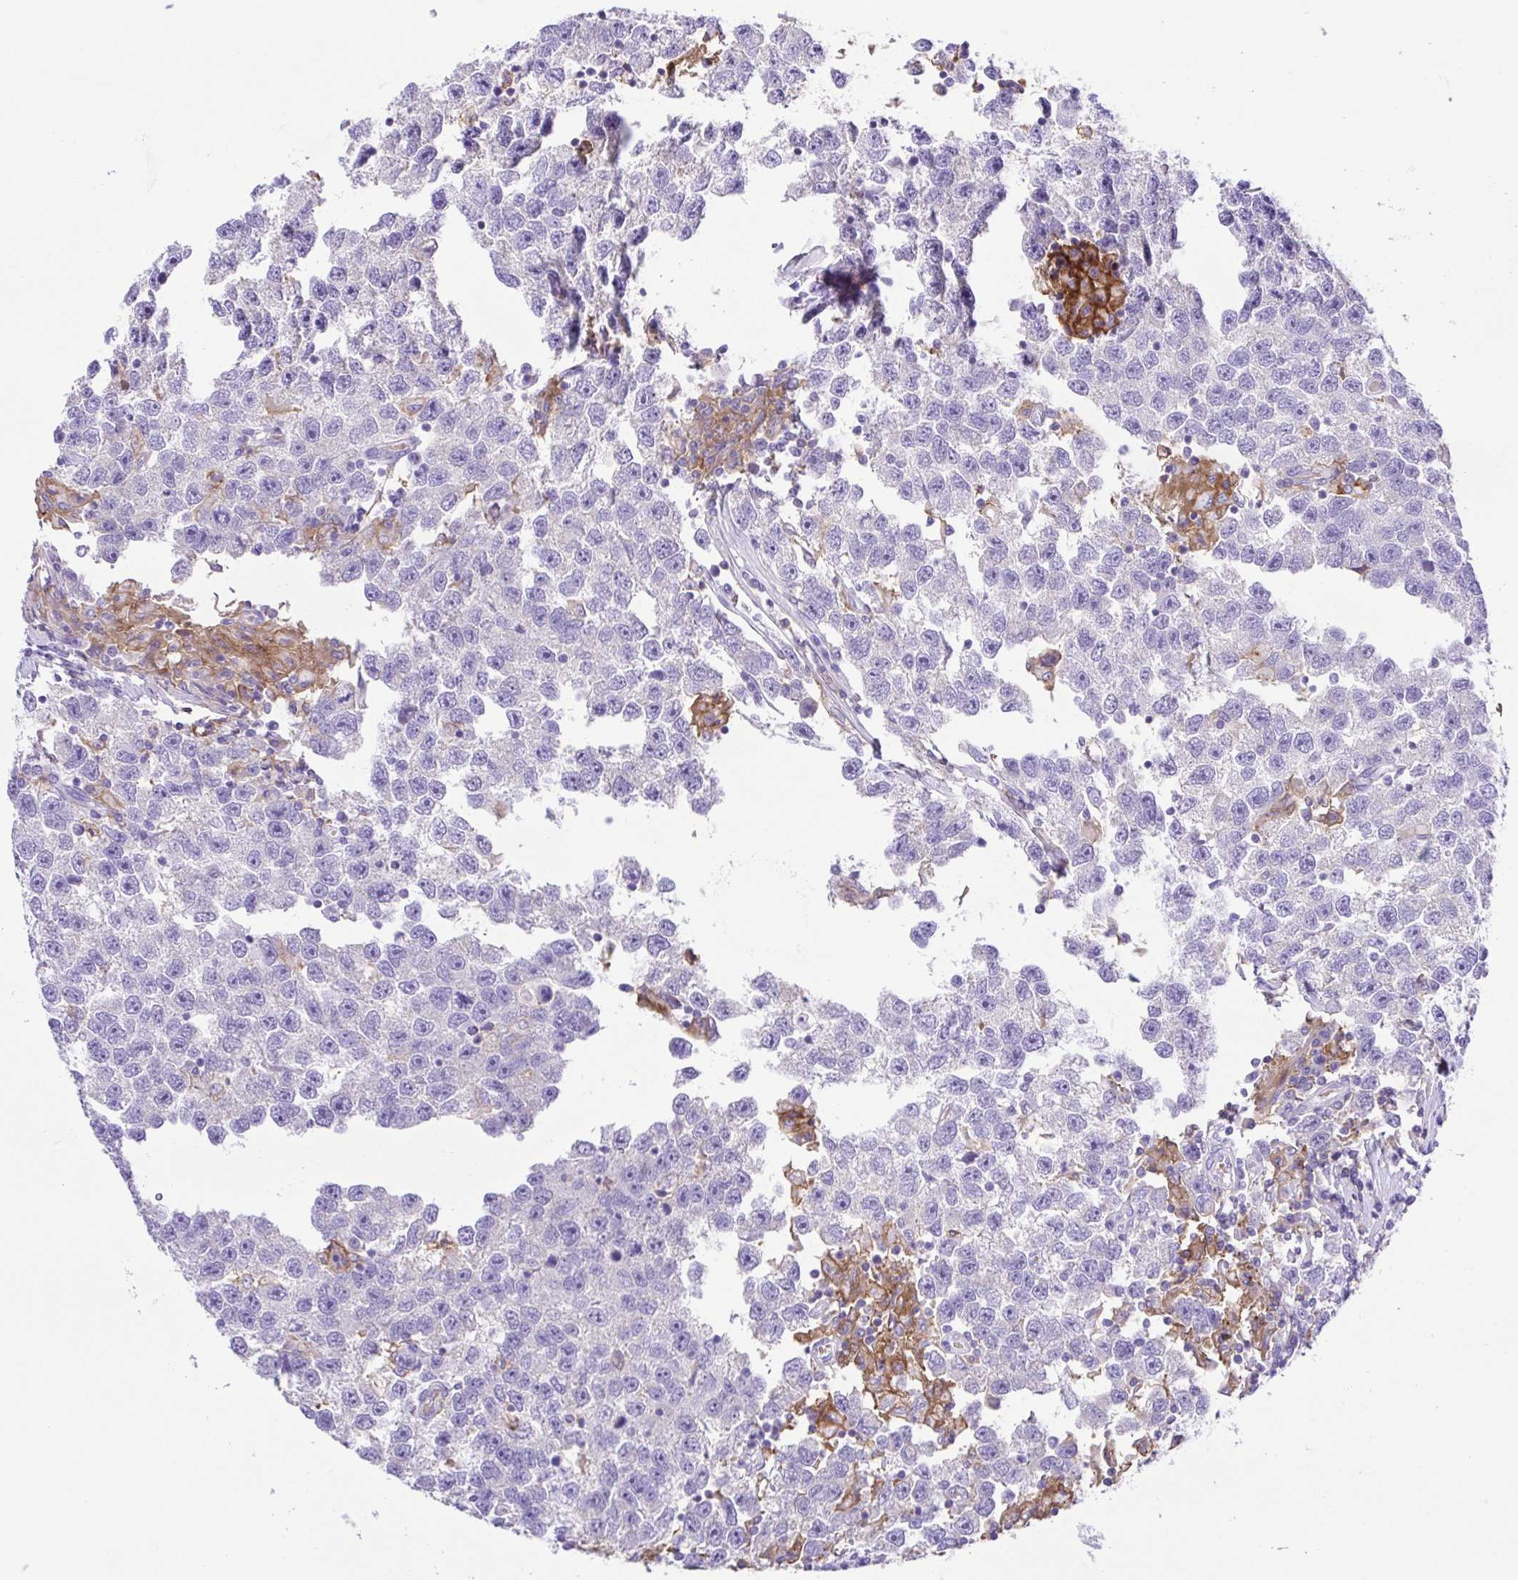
{"staining": {"intensity": "negative", "quantity": "none", "location": "none"}, "tissue": "testis cancer", "cell_type": "Tumor cells", "image_type": "cancer", "snomed": [{"axis": "morphology", "description": "Seminoma, NOS"}, {"axis": "topography", "description": "Testis"}], "caption": "The image shows no significant expression in tumor cells of testis cancer (seminoma). Brightfield microscopy of immunohistochemistry stained with DAB (3,3'-diaminobenzidine) (brown) and hematoxylin (blue), captured at high magnification.", "gene": "CD72", "patient": {"sex": "male", "age": 26}}